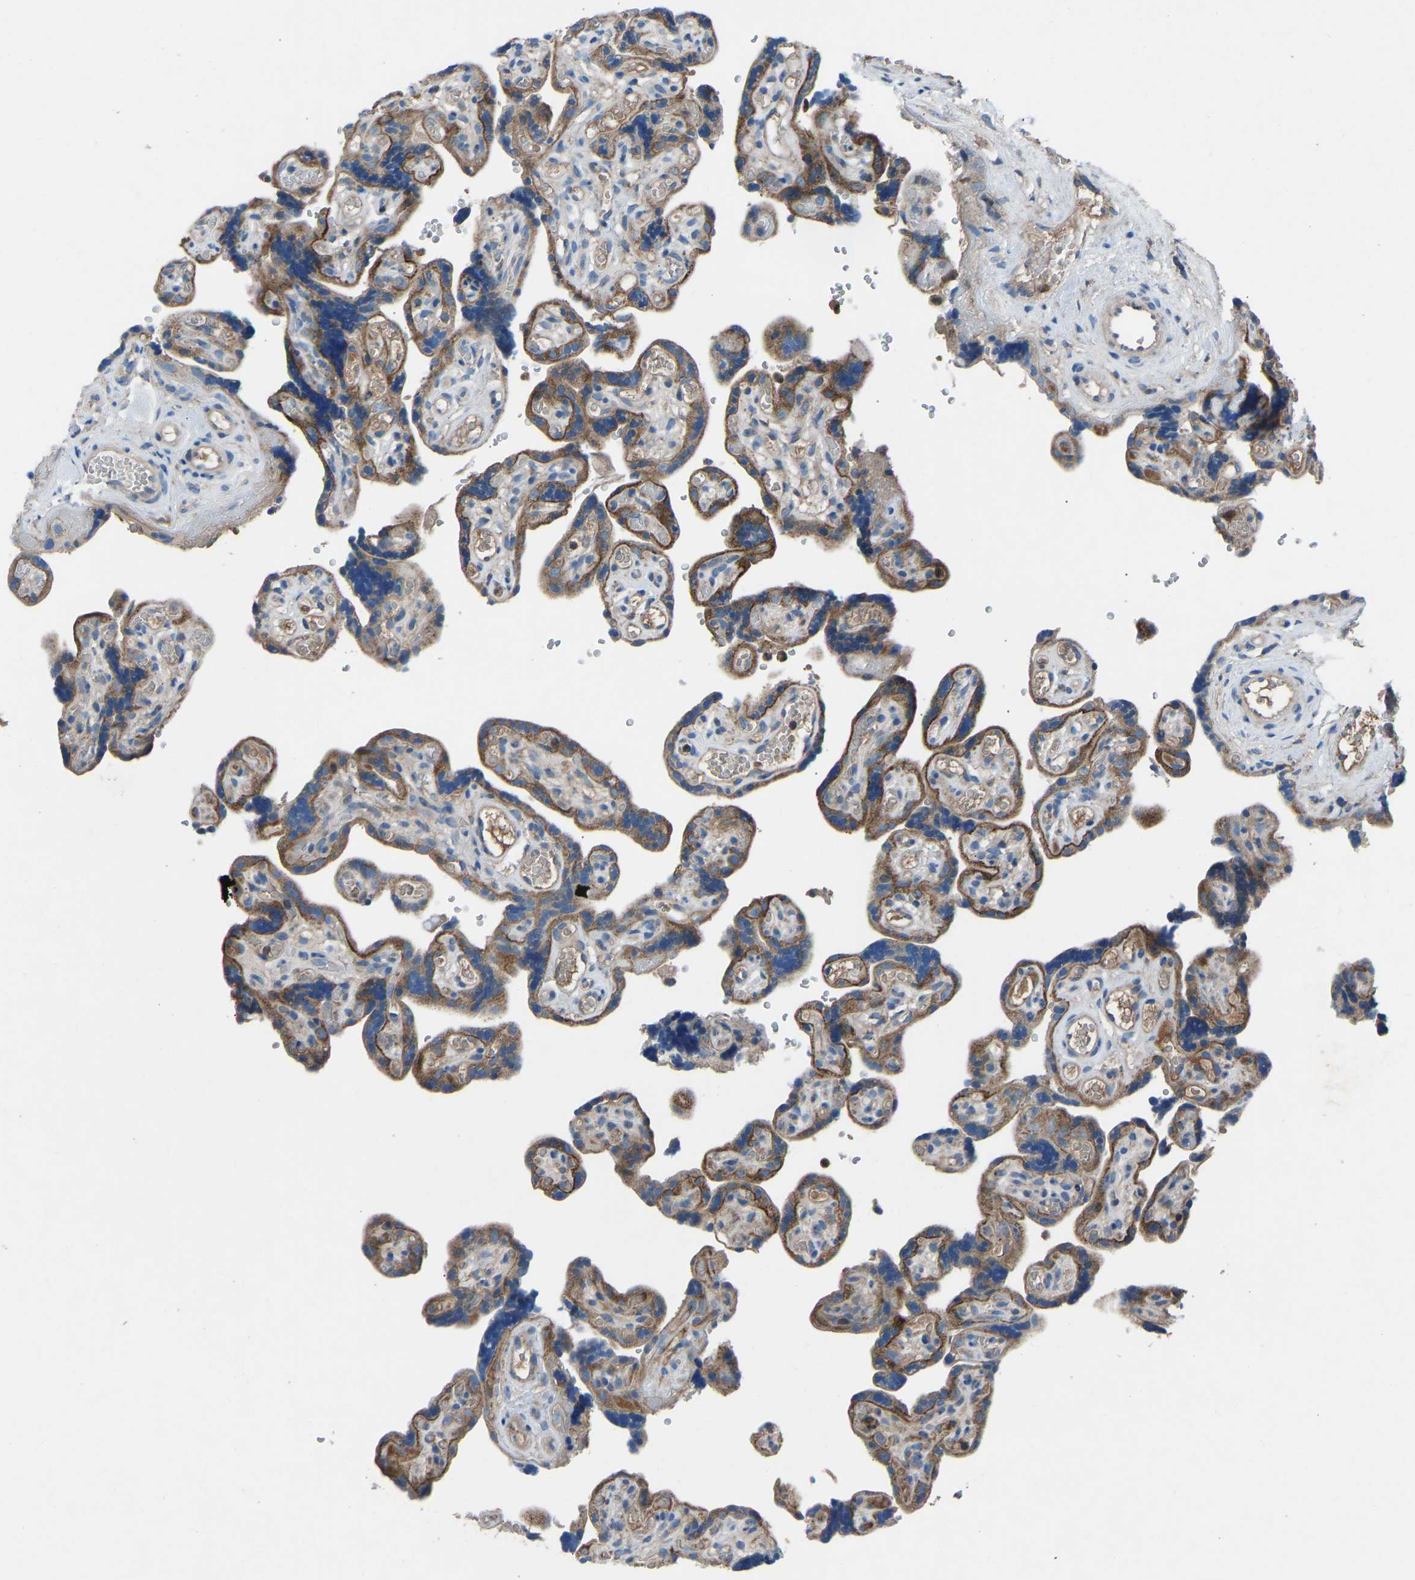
{"staining": {"intensity": "moderate", "quantity": ">75%", "location": "cytoplasmic/membranous"}, "tissue": "placenta", "cell_type": "Decidual cells", "image_type": "normal", "snomed": [{"axis": "morphology", "description": "Normal tissue, NOS"}, {"axis": "topography", "description": "Placenta"}], "caption": "Benign placenta reveals moderate cytoplasmic/membranous positivity in about >75% of decidual cells, visualized by immunohistochemistry.", "gene": "GRK6", "patient": {"sex": "female", "age": 30}}